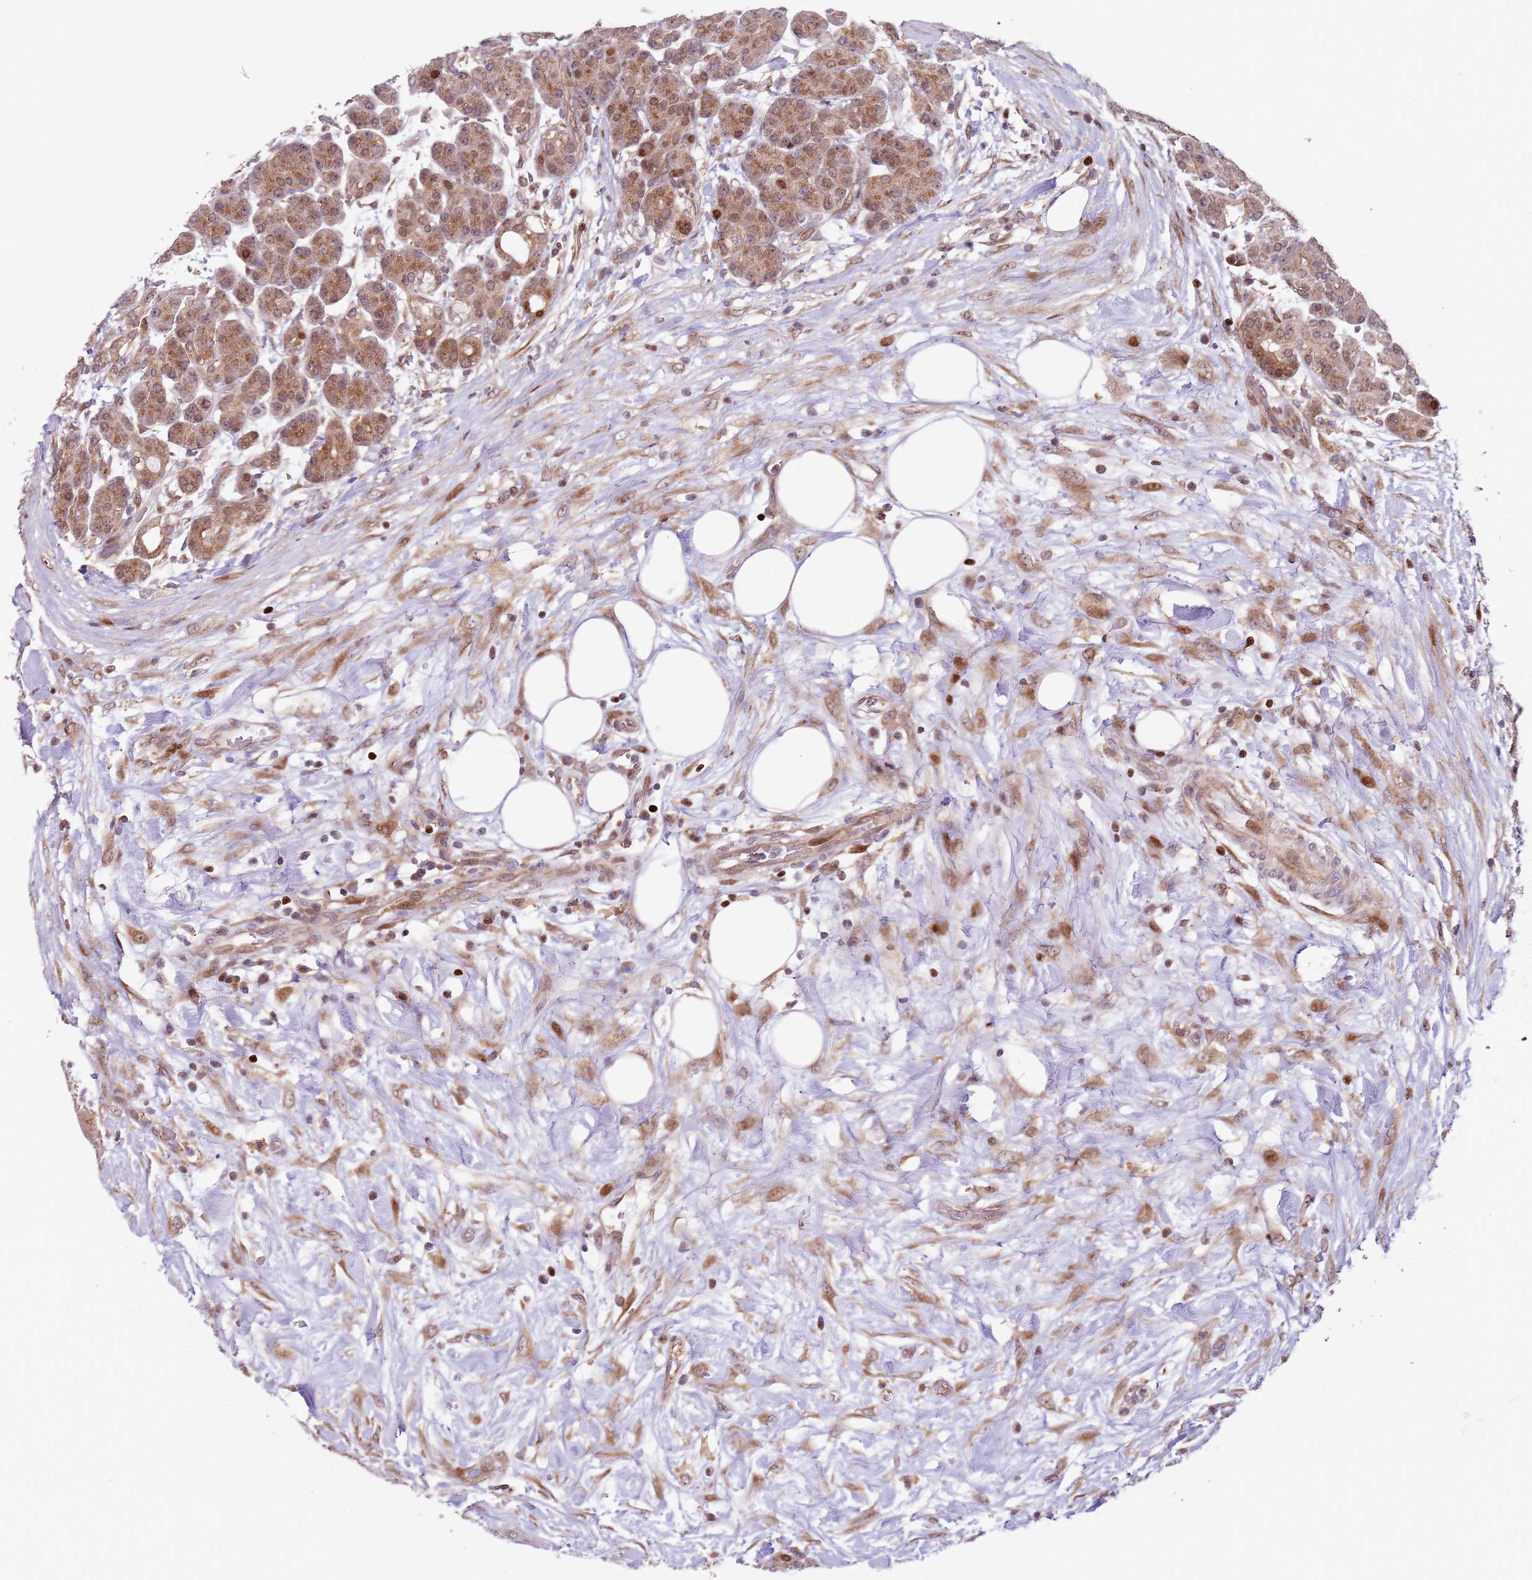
{"staining": {"intensity": "strong", "quantity": ">75%", "location": "cytoplasmic/membranous,nuclear"}, "tissue": "pancreas", "cell_type": "Exocrine glandular cells", "image_type": "normal", "snomed": [{"axis": "morphology", "description": "Normal tissue, NOS"}, {"axis": "topography", "description": "Pancreas"}], "caption": "Immunohistochemistry (IHC) histopathology image of normal pancreas: human pancreas stained using immunohistochemistry (IHC) displays high levels of strong protein expression localized specifically in the cytoplasmic/membranous,nuclear of exocrine glandular cells, appearing as a cytoplasmic/membranous,nuclear brown color.", "gene": "HNRNPLL", "patient": {"sex": "male", "age": 63}}